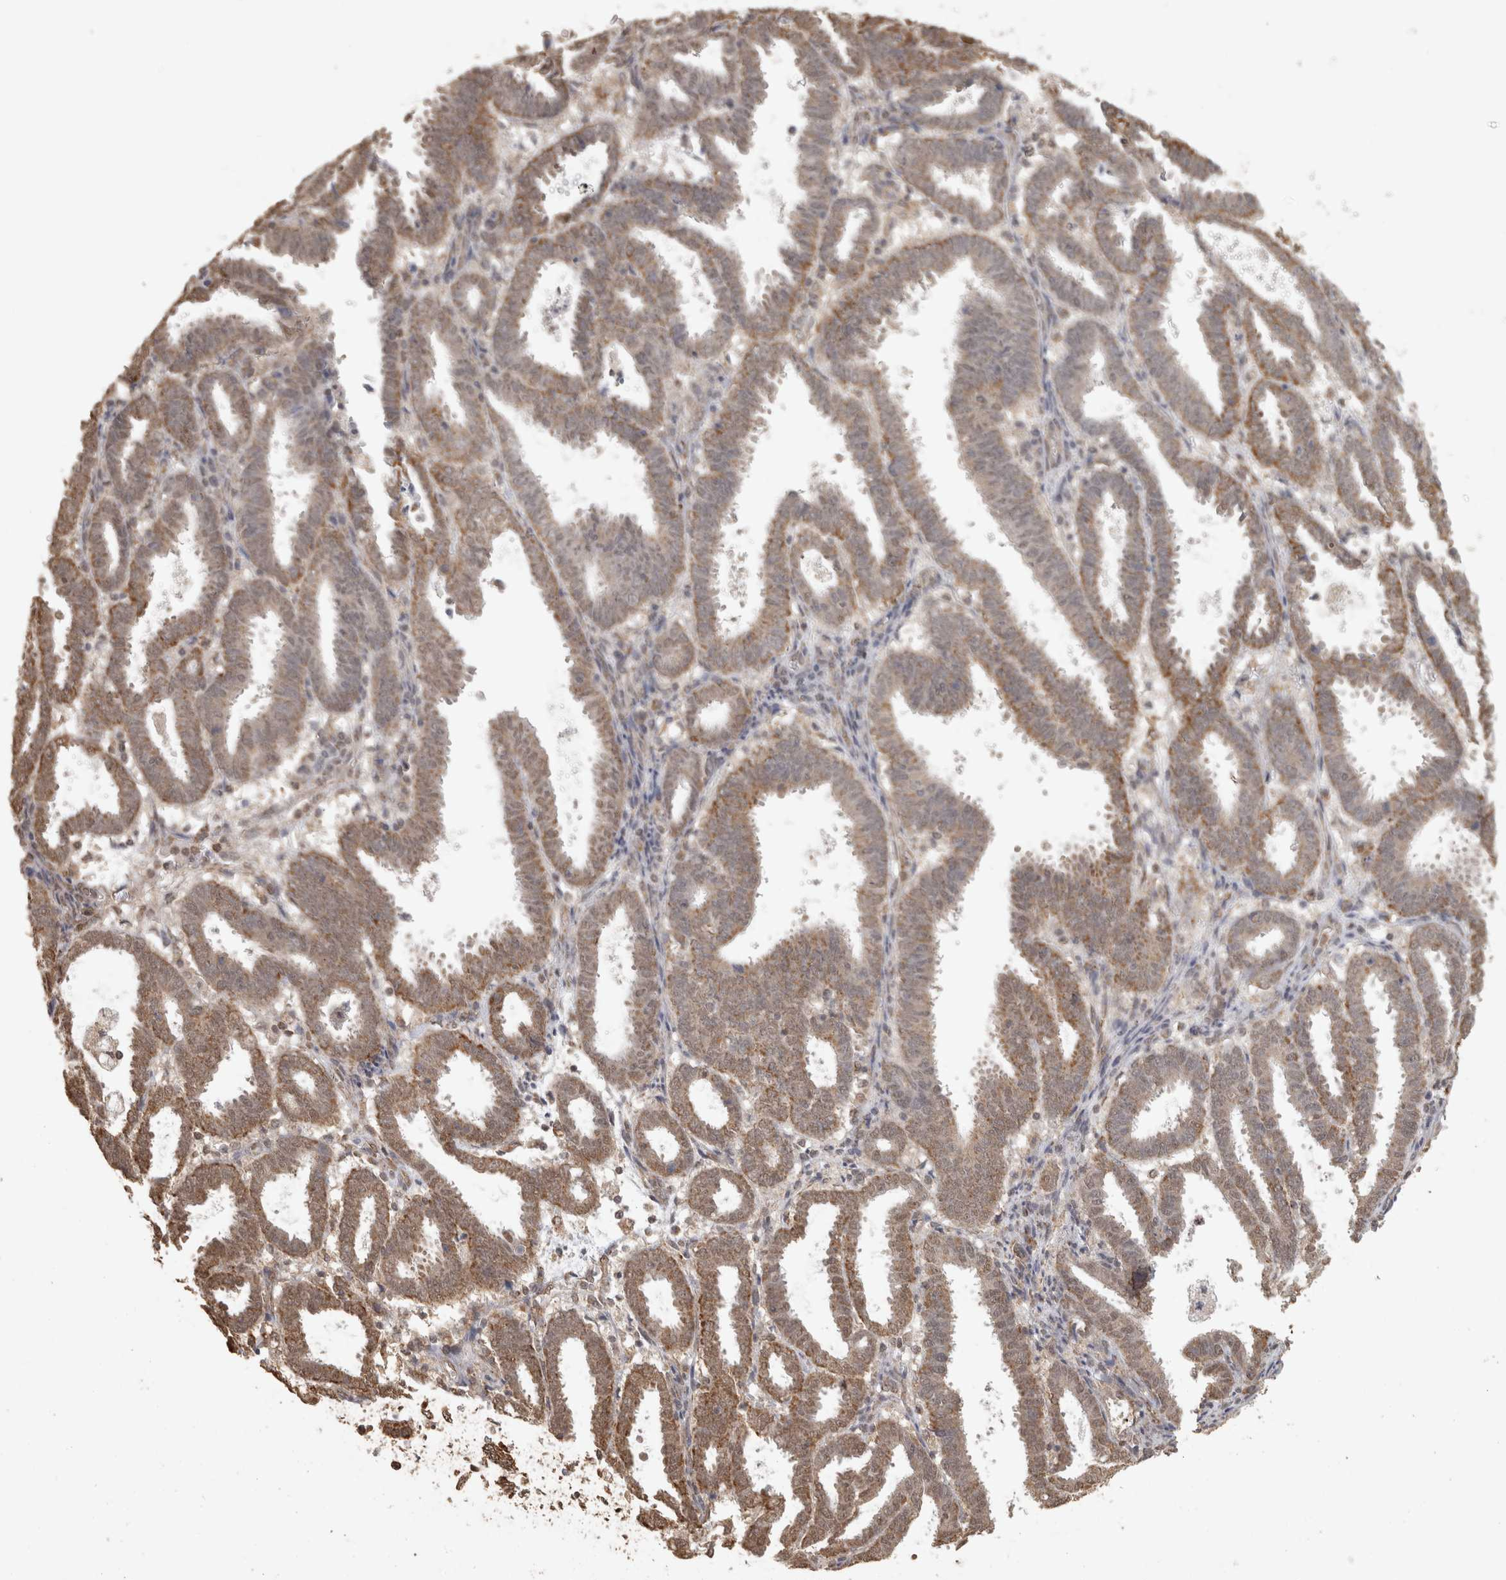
{"staining": {"intensity": "weak", "quantity": ">75%", "location": "cytoplasmic/membranous"}, "tissue": "endometrial cancer", "cell_type": "Tumor cells", "image_type": "cancer", "snomed": [{"axis": "morphology", "description": "Adenocarcinoma, NOS"}, {"axis": "topography", "description": "Uterus"}], "caption": "The photomicrograph displays immunohistochemical staining of endometrial adenocarcinoma. There is weak cytoplasmic/membranous expression is identified in about >75% of tumor cells.", "gene": "BNIP3L", "patient": {"sex": "female", "age": 83}}